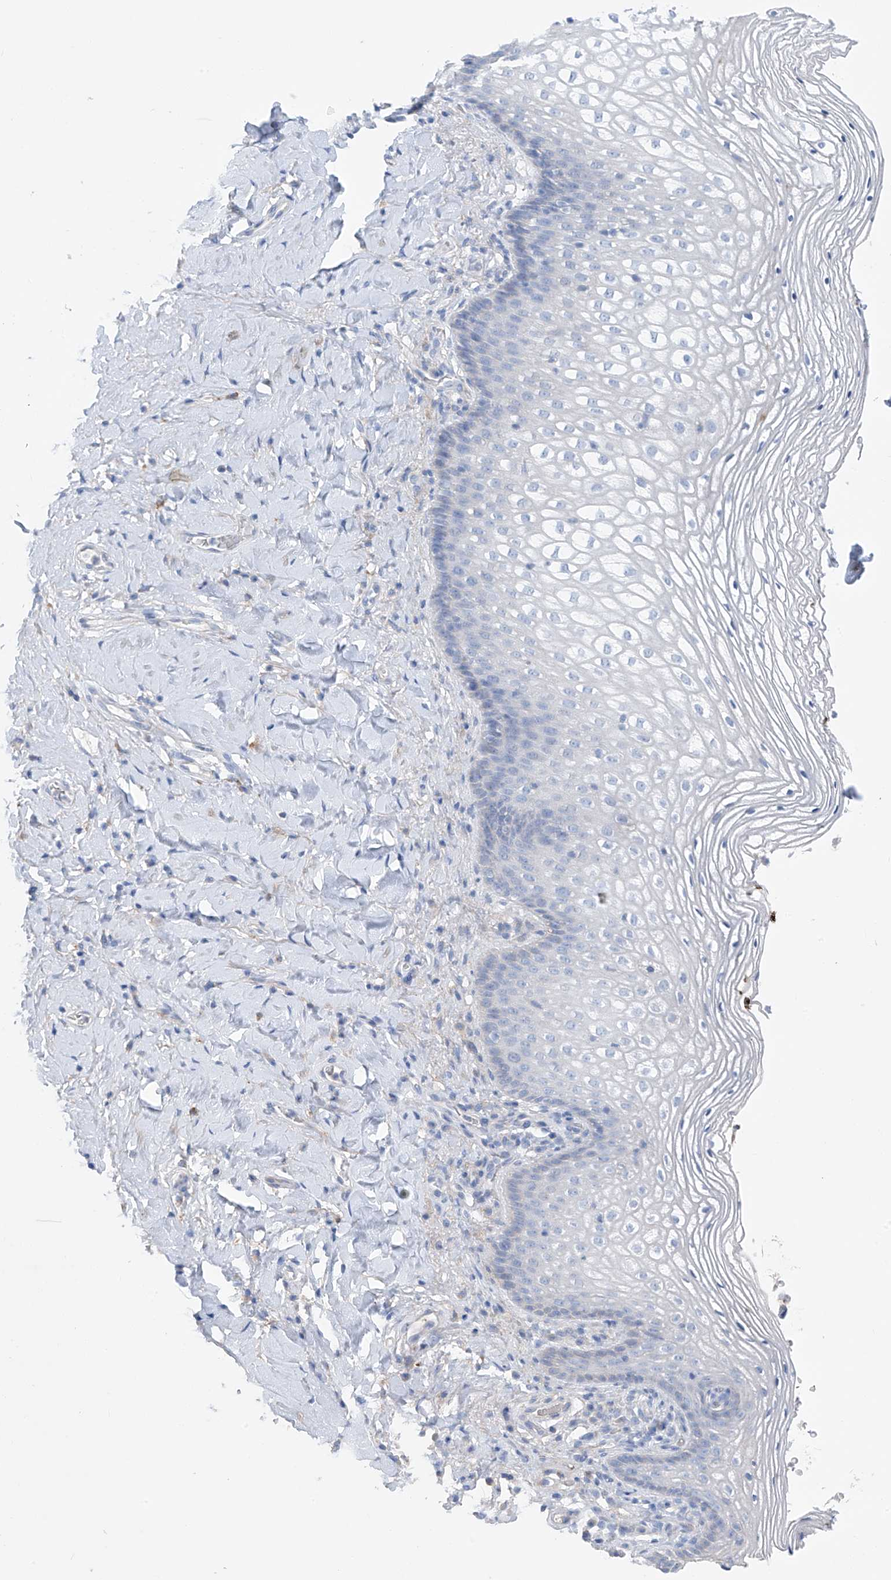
{"staining": {"intensity": "negative", "quantity": "none", "location": "none"}, "tissue": "vagina", "cell_type": "Squamous epithelial cells", "image_type": "normal", "snomed": [{"axis": "morphology", "description": "Normal tissue, NOS"}, {"axis": "topography", "description": "Vagina"}], "caption": "A high-resolution photomicrograph shows immunohistochemistry staining of unremarkable vagina, which exhibits no significant staining in squamous epithelial cells.", "gene": "GLMP", "patient": {"sex": "female", "age": 60}}